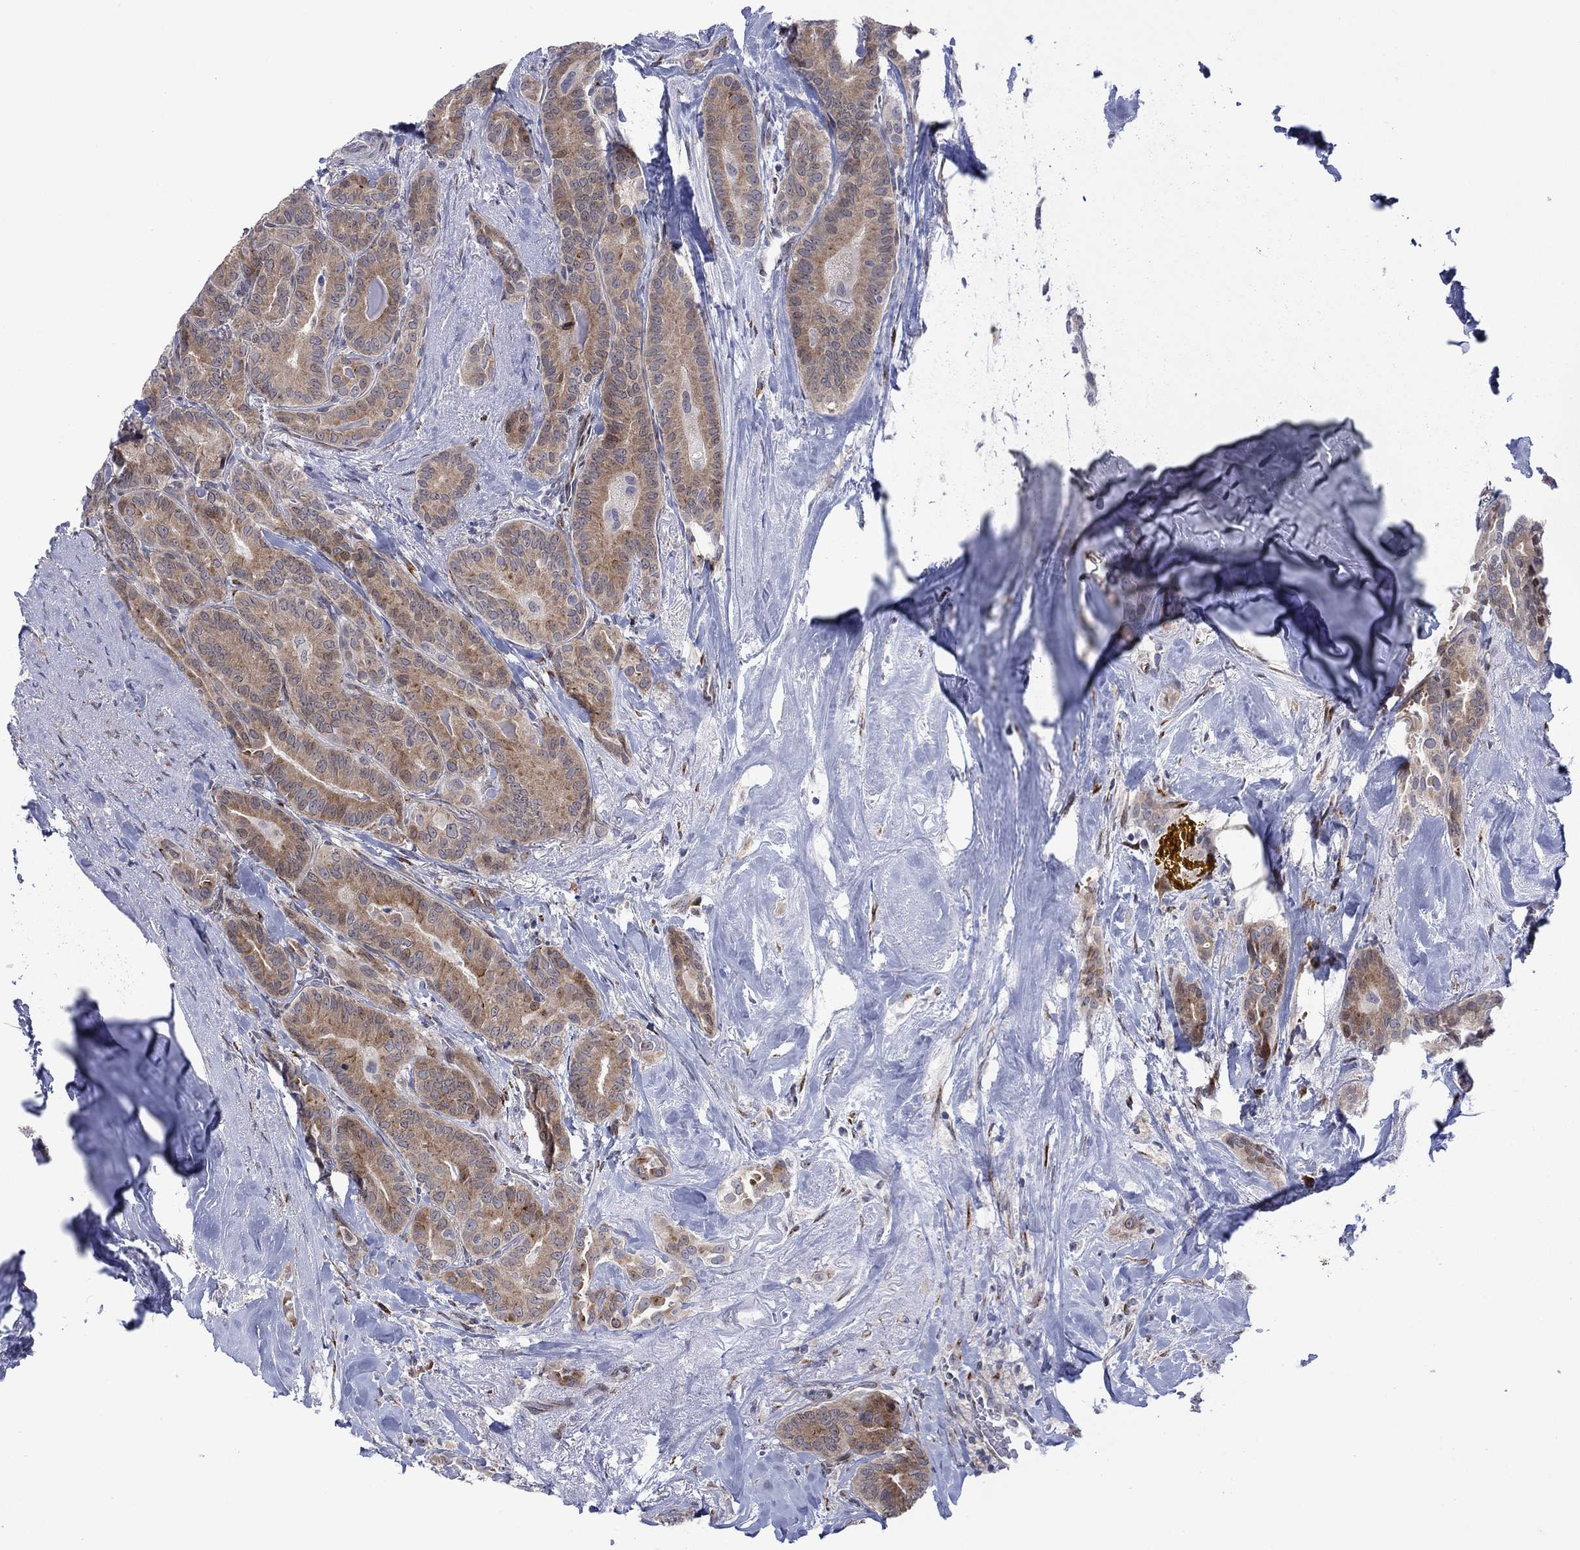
{"staining": {"intensity": "moderate", "quantity": ">75%", "location": "cytoplasmic/membranous"}, "tissue": "thyroid cancer", "cell_type": "Tumor cells", "image_type": "cancer", "snomed": [{"axis": "morphology", "description": "Papillary adenocarcinoma, NOS"}, {"axis": "topography", "description": "Thyroid gland"}], "caption": "Thyroid cancer stained with immunohistochemistry displays moderate cytoplasmic/membranous positivity in about >75% of tumor cells. The staining was performed using DAB, with brown indicating positive protein expression. Nuclei are stained blue with hematoxylin.", "gene": "TTC21B", "patient": {"sex": "male", "age": 61}}